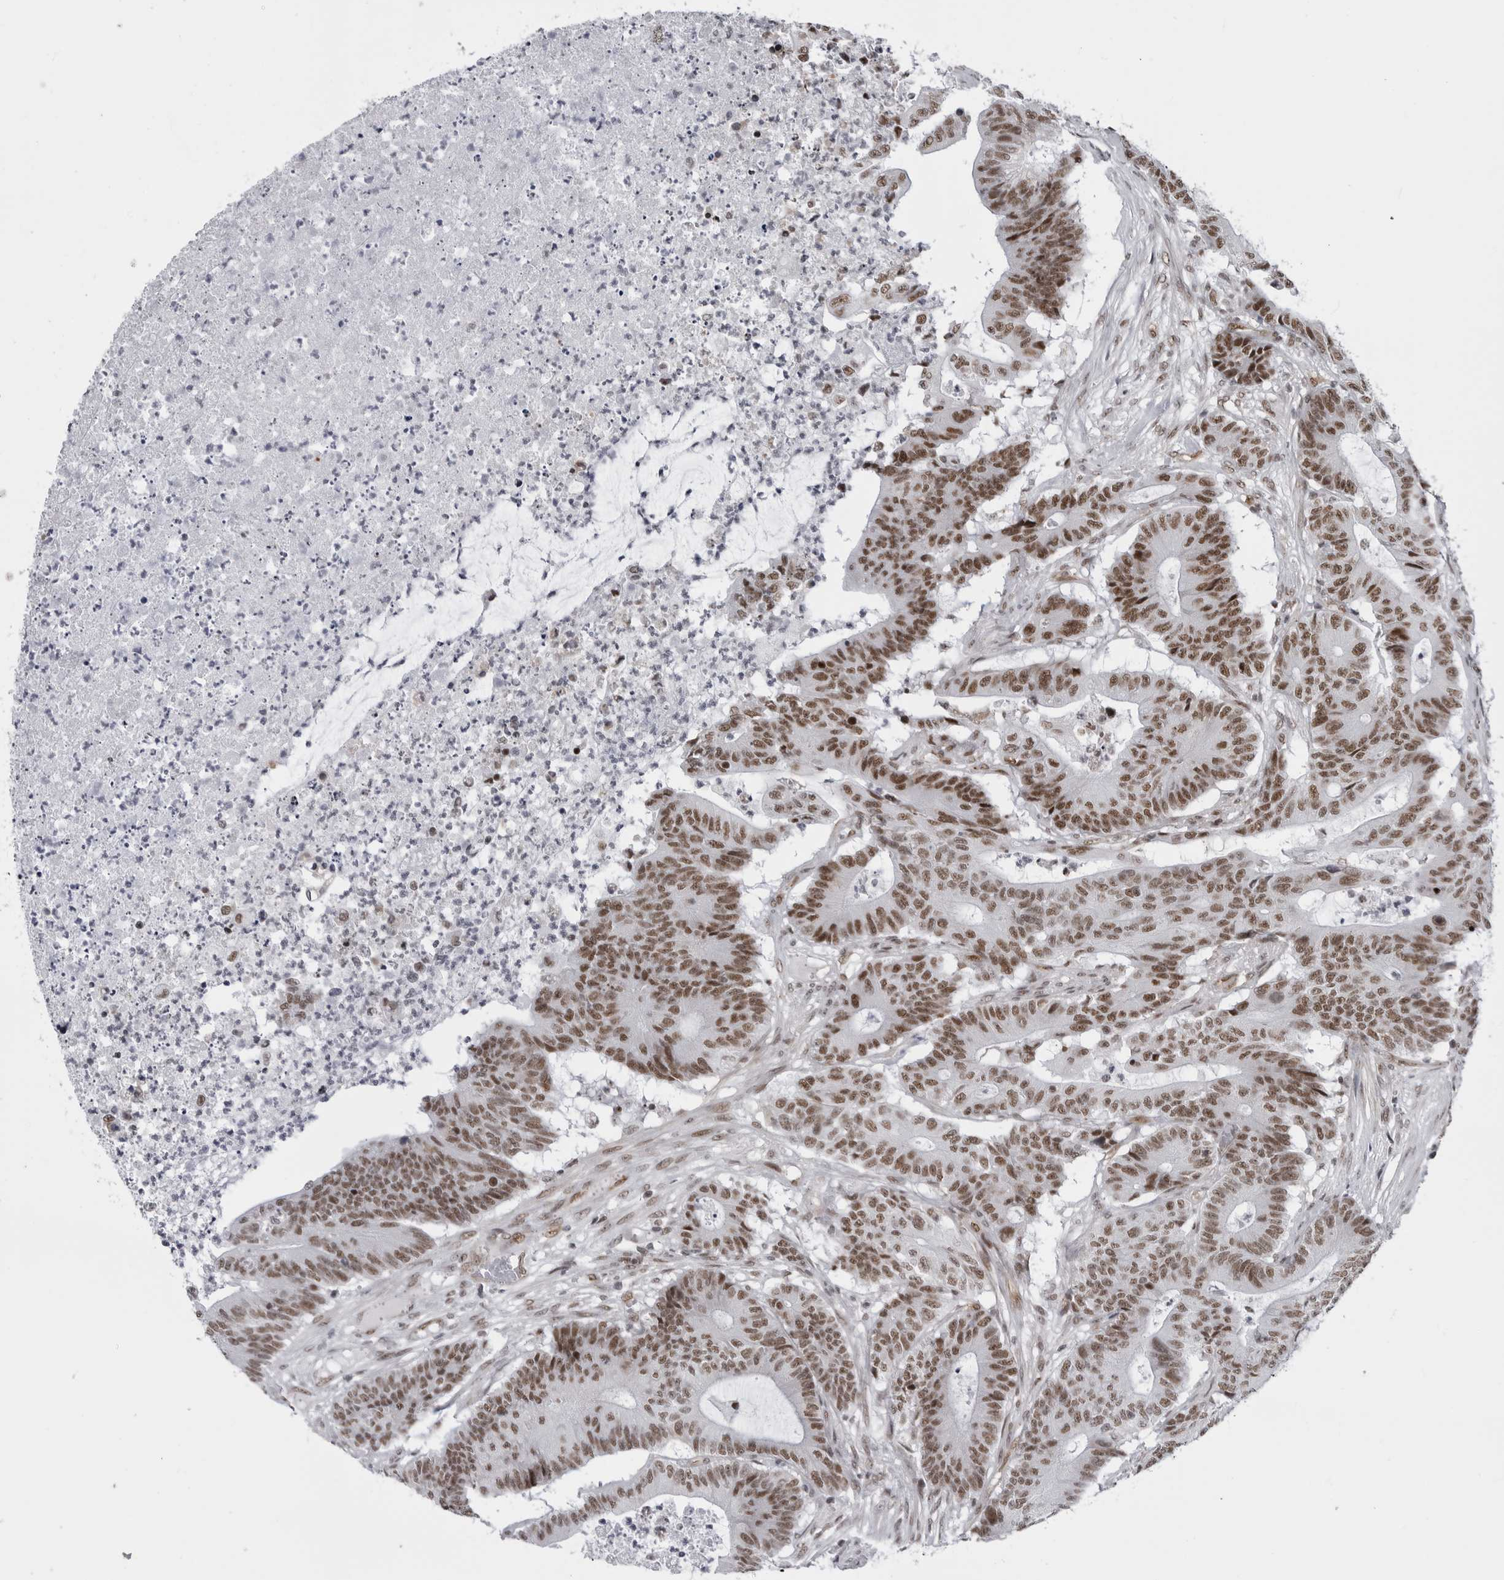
{"staining": {"intensity": "moderate", "quantity": ">75%", "location": "nuclear"}, "tissue": "colorectal cancer", "cell_type": "Tumor cells", "image_type": "cancer", "snomed": [{"axis": "morphology", "description": "Adenocarcinoma, NOS"}, {"axis": "topography", "description": "Colon"}], "caption": "Brown immunohistochemical staining in human colorectal adenocarcinoma shows moderate nuclear positivity in about >75% of tumor cells.", "gene": "RNF26", "patient": {"sex": "female", "age": 84}}